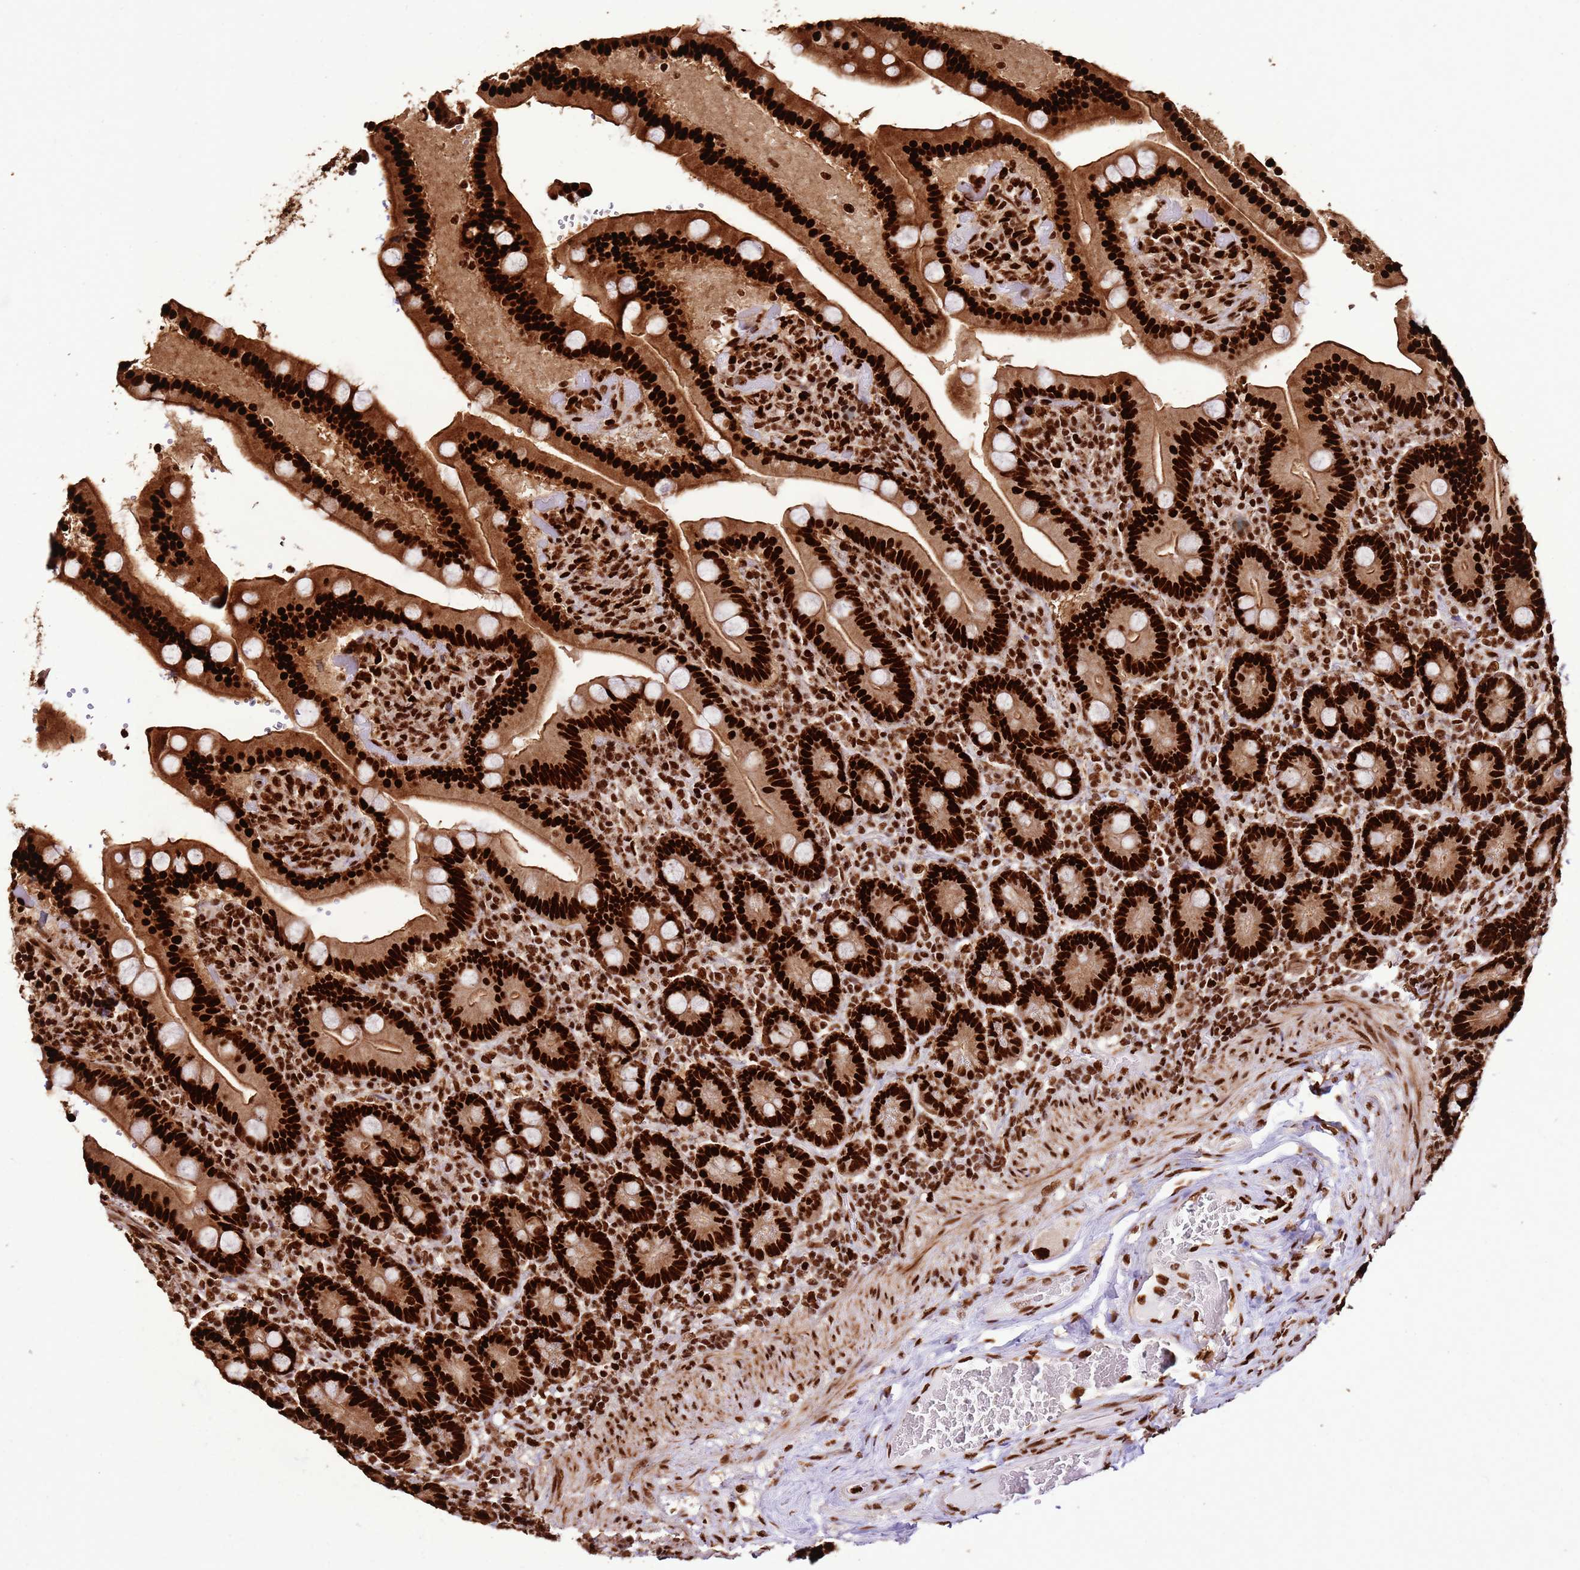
{"staining": {"intensity": "strong", "quantity": ">75%", "location": "cytoplasmic/membranous,nuclear"}, "tissue": "duodenum", "cell_type": "Glandular cells", "image_type": "normal", "snomed": [{"axis": "morphology", "description": "Normal tissue, NOS"}, {"axis": "topography", "description": "Duodenum"}], "caption": "Protein expression analysis of unremarkable duodenum reveals strong cytoplasmic/membranous,nuclear expression in about >75% of glandular cells. (IHC, brightfield microscopy, high magnification).", "gene": "HNRNPAB", "patient": {"sex": "female", "age": 62}}